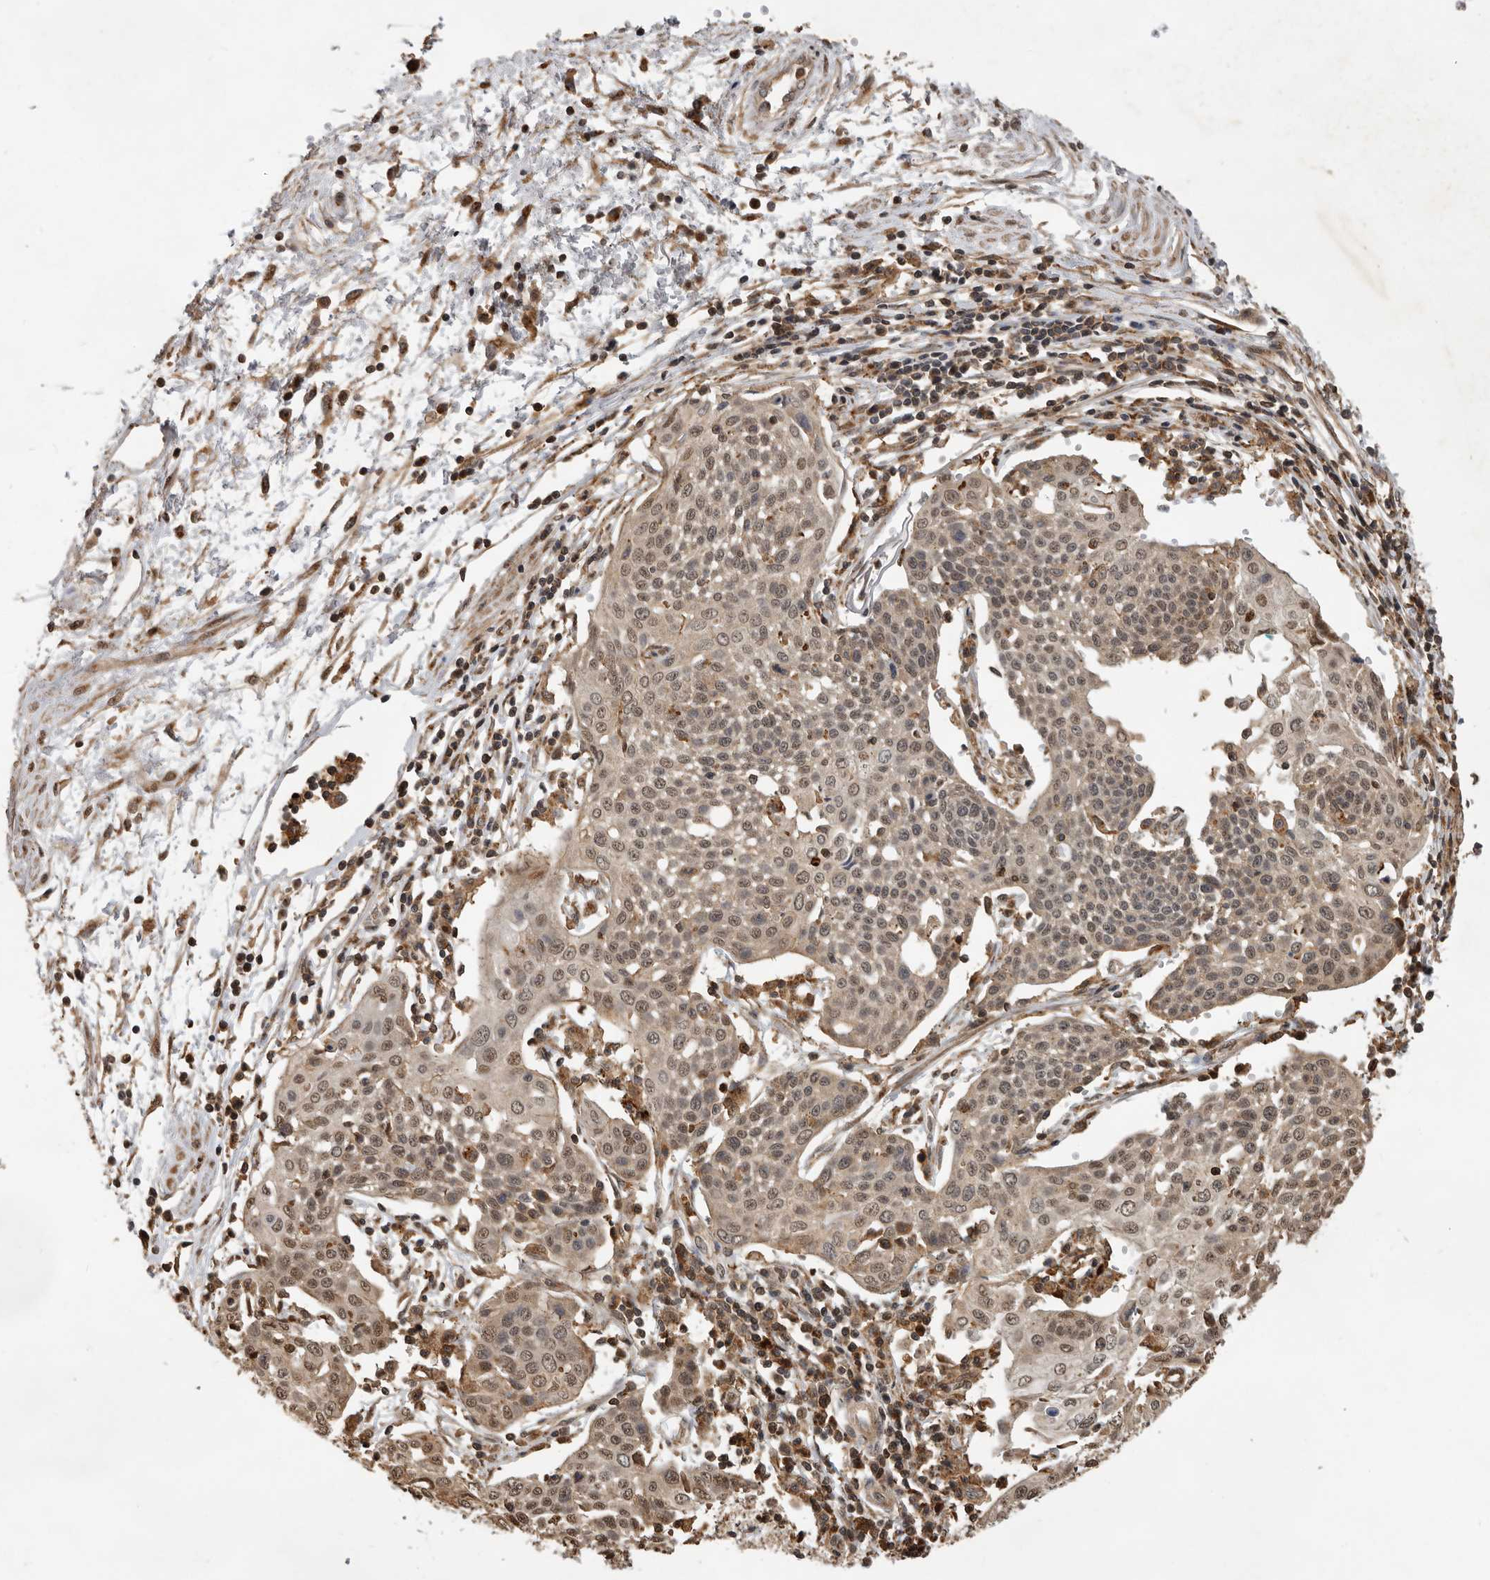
{"staining": {"intensity": "moderate", "quantity": ">75%", "location": "nuclear"}, "tissue": "cervical cancer", "cell_type": "Tumor cells", "image_type": "cancer", "snomed": [{"axis": "morphology", "description": "Squamous cell carcinoma, NOS"}, {"axis": "topography", "description": "Cervix"}], "caption": "Cervical cancer (squamous cell carcinoma) was stained to show a protein in brown. There is medium levels of moderate nuclear expression in about >75% of tumor cells.", "gene": "RNF157", "patient": {"sex": "female", "age": 34}}